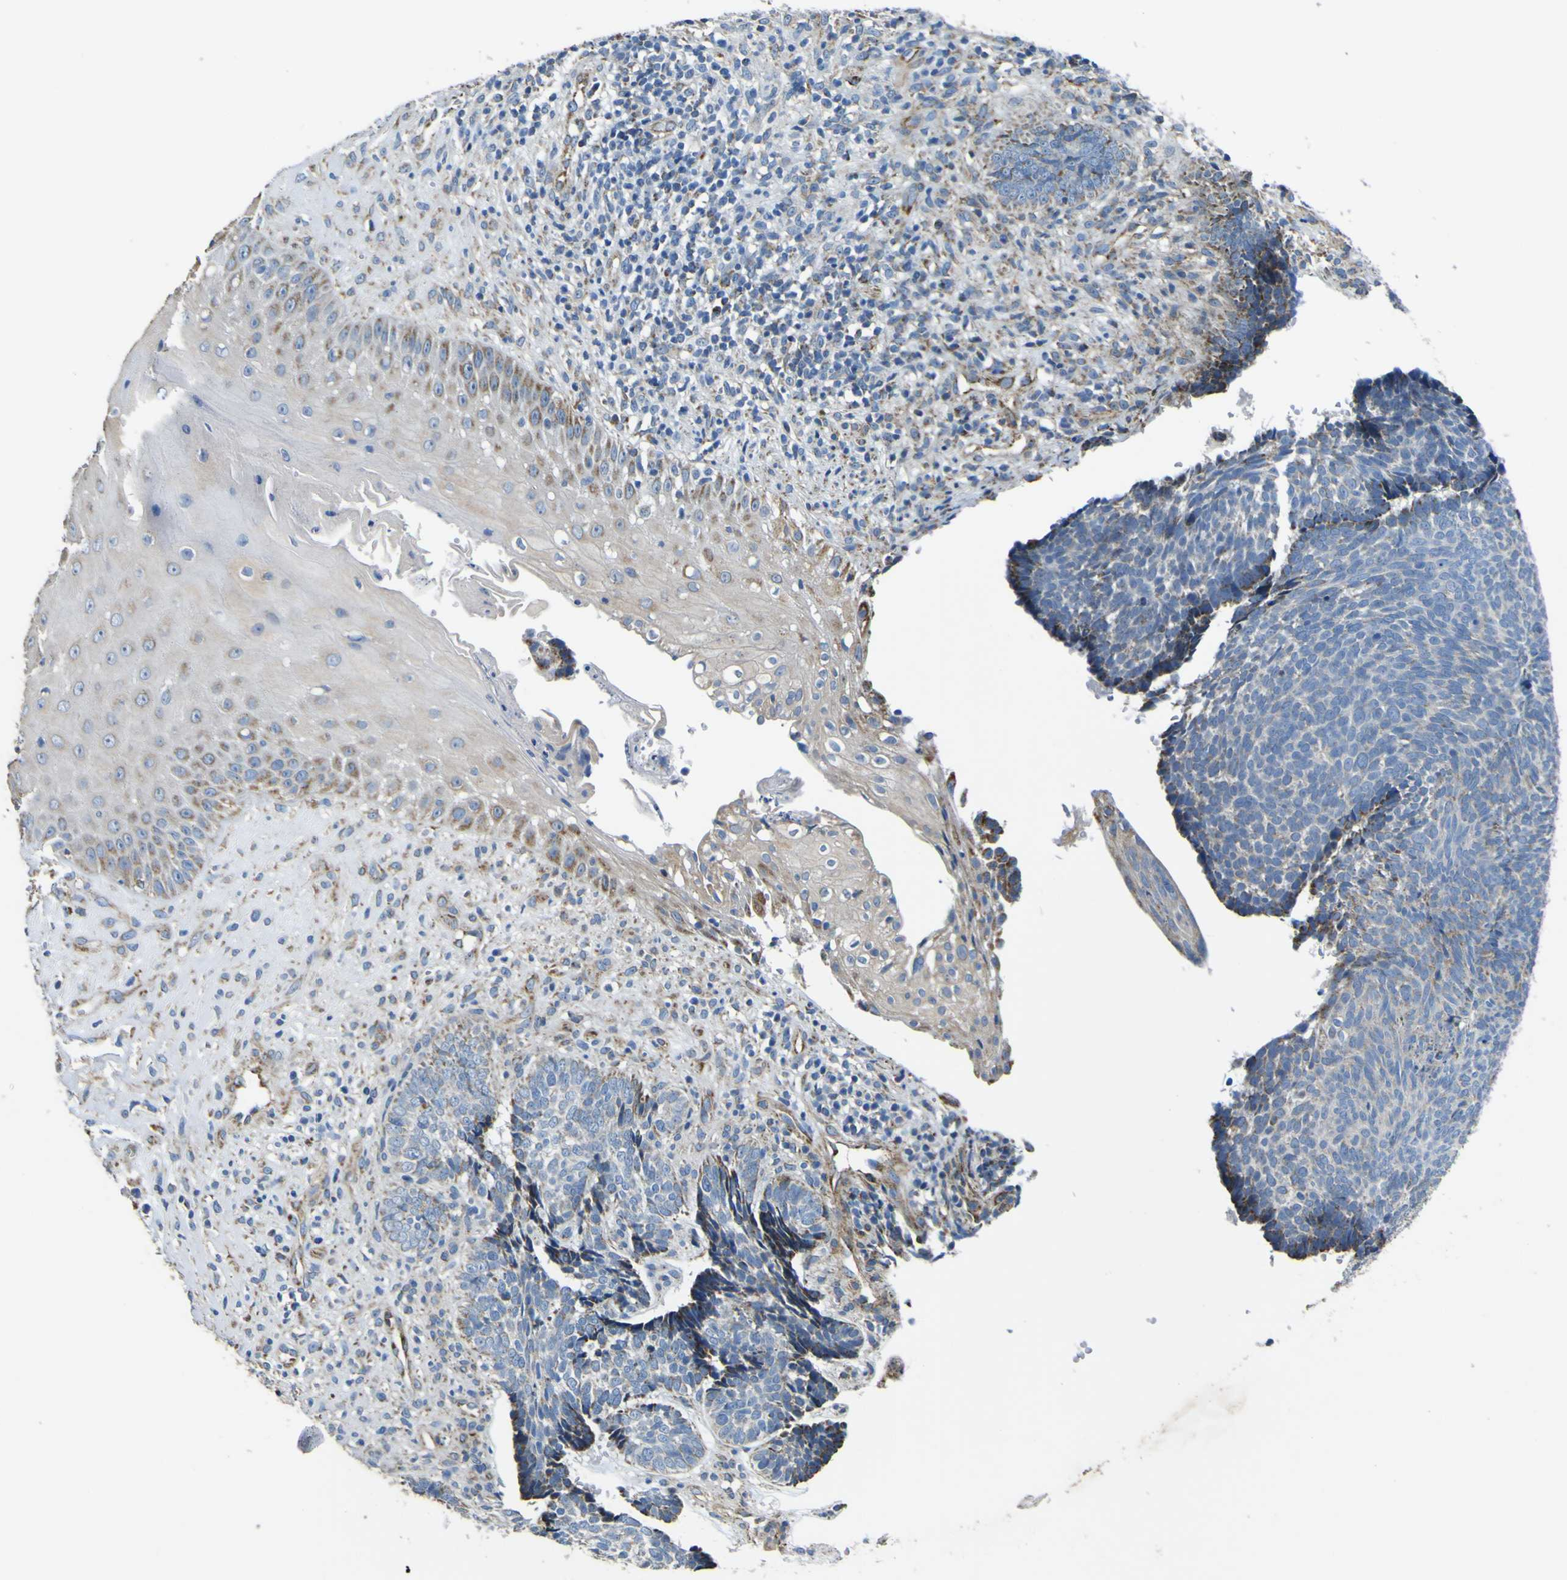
{"staining": {"intensity": "negative", "quantity": "none", "location": "none"}, "tissue": "skin cancer", "cell_type": "Tumor cells", "image_type": "cancer", "snomed": [{"axis": "morphology", "description": "Basal cell carcinoma"}, {"axis": "topography", "description": "Skin"}], "caption": "A high-resolution histopathology image shows immunohistochemistry staining of skin cancer (basal cell carcinoma), which shows no significant staining in tumor cells.", "gene": "ALDH18A1", "patient": {"sex": "male", "age": 84}}